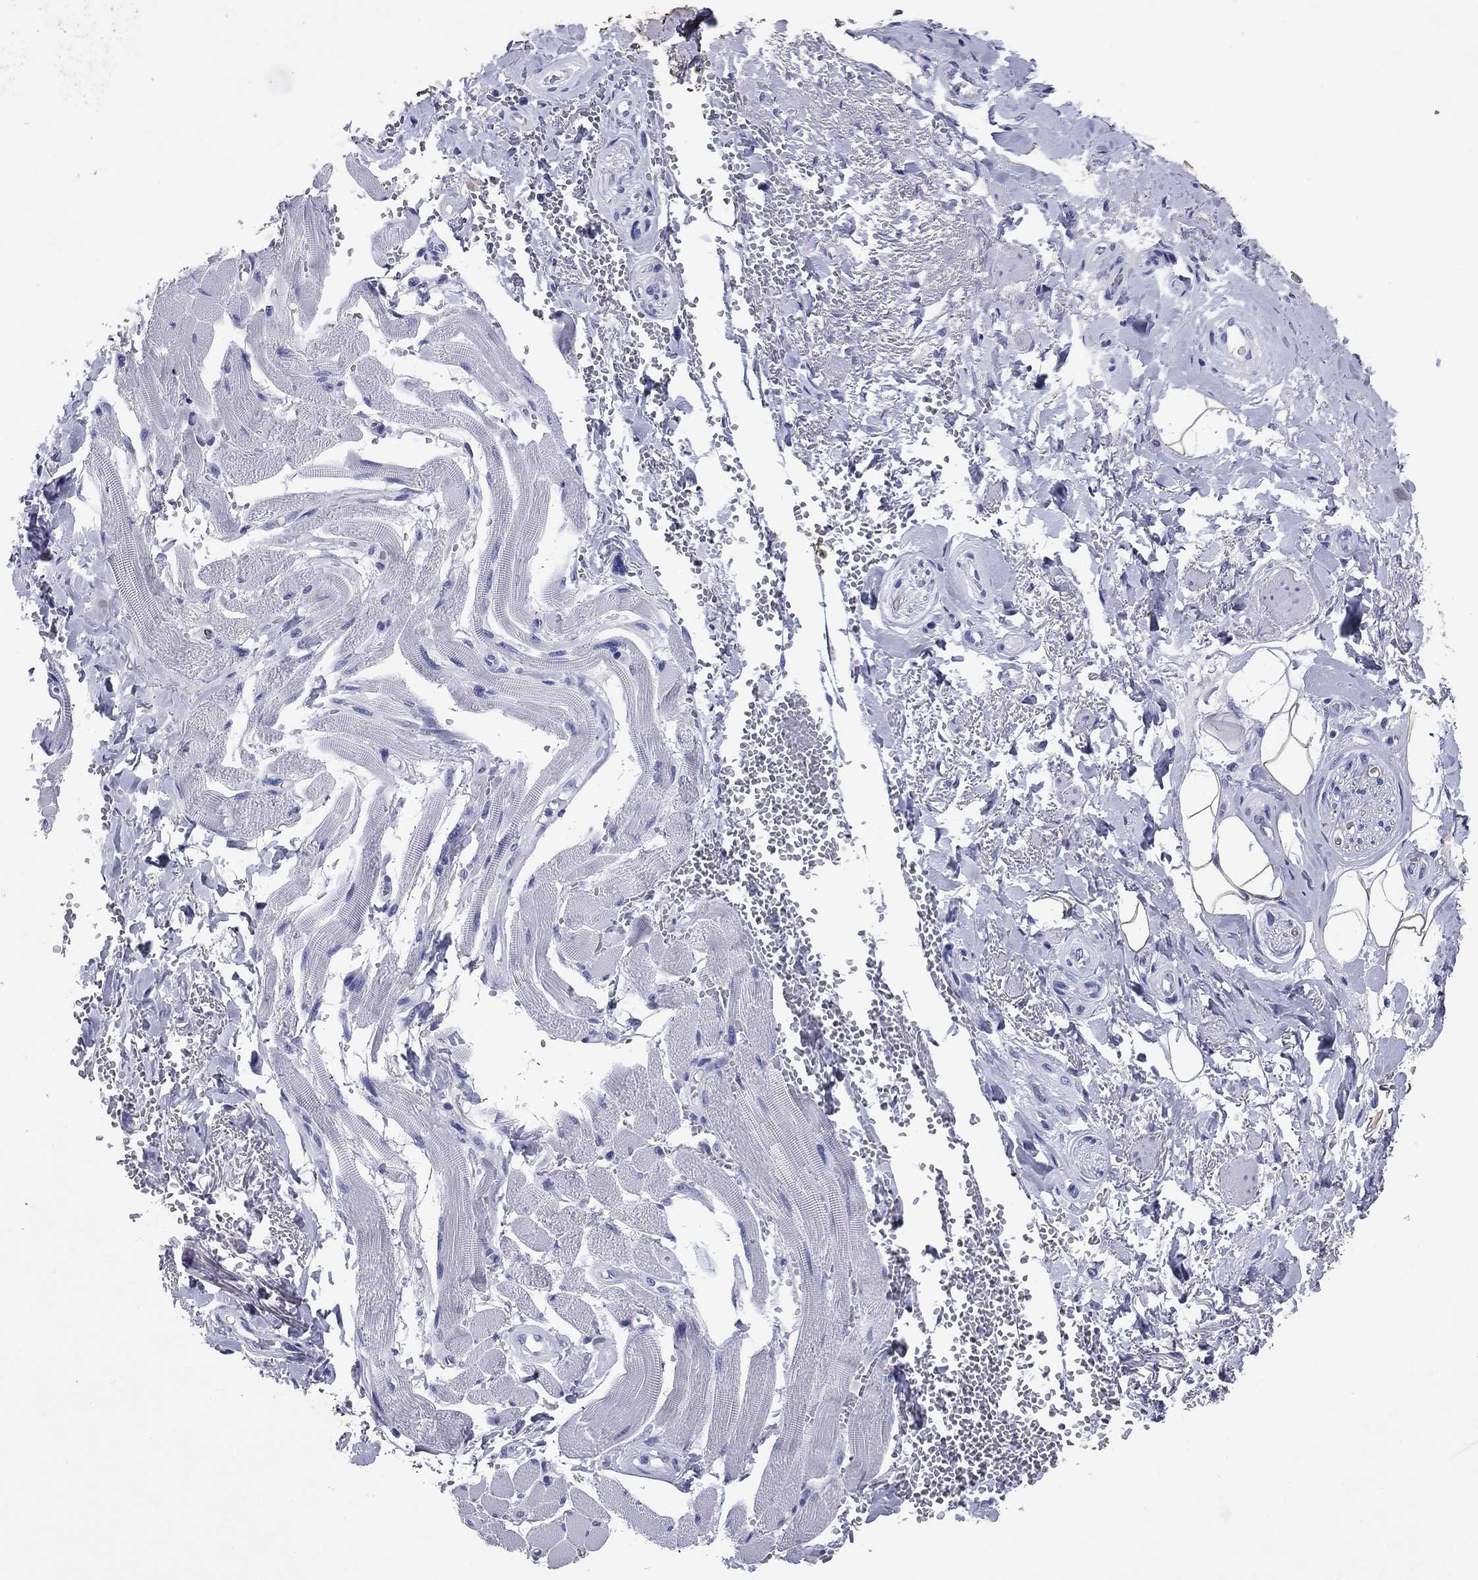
{"staining": {"intensity": "negative", "quantity": "none", "location": "none"}, "tissue": "adipose tissue", "cell_type": "Adipocytes", "image_type": "normal", "snomed": [{"axis": "morphology", "description": "Normal tissue, NOS"}, {"axis": "topography", "description": "Anal"}, {"axis": "topography", "description": "Peripheral nerve tissue"}], "caption": "The histopathology image displays no staining of adipocytes in normal adipose tissue.", "gene": "GZMK", "patient": {"sex": "male", "age": 53}}